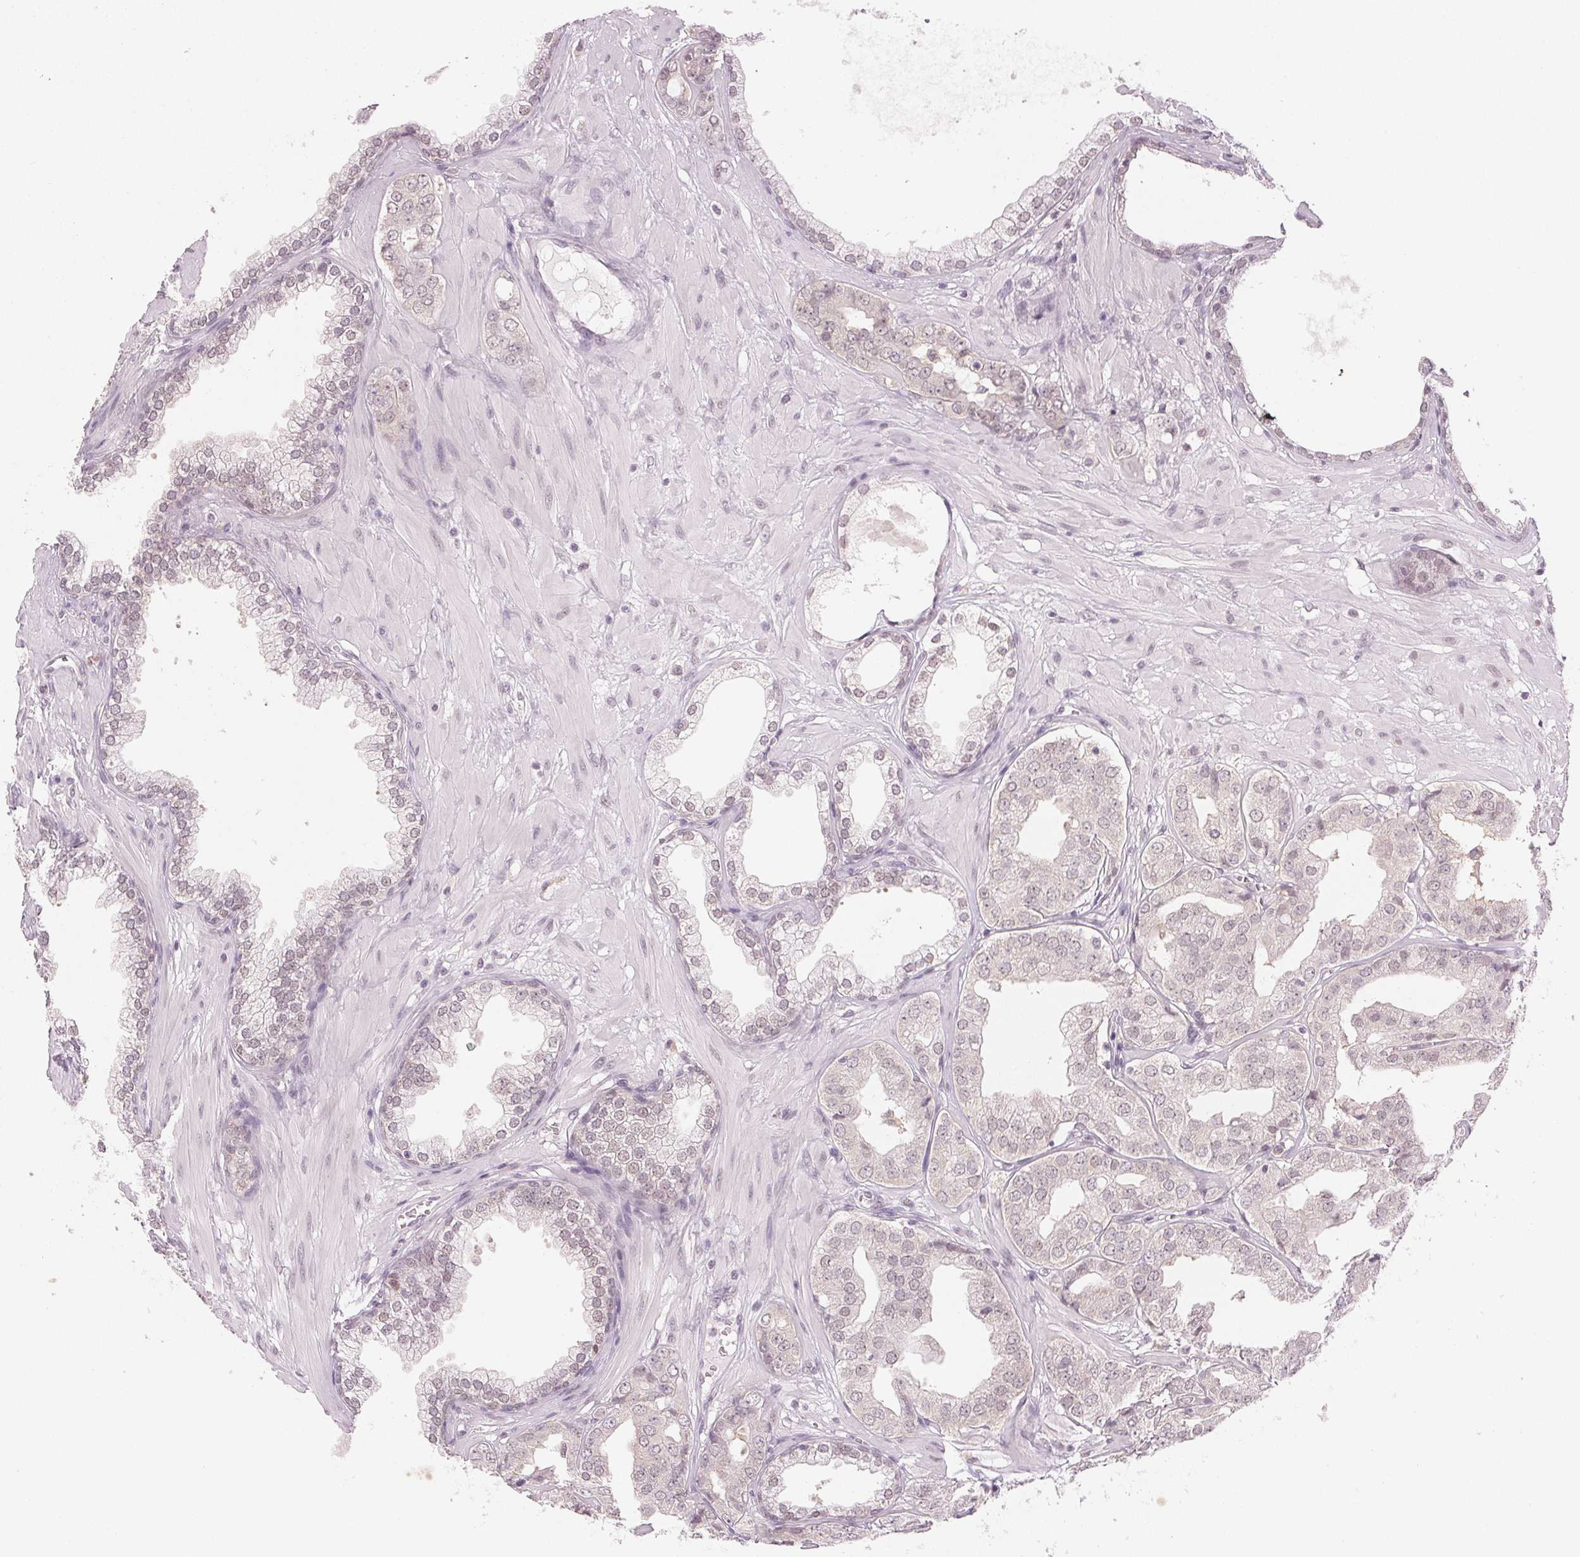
{"staining": {"intensity": "weak", "quantity": "<25%", "location": "nuclear"}, "tissue": "prostate cancer", "cell_type": "Tumor cells", "image_type": "cancer", "snomed": [{"axis": "morphology", "description": "Adenocarcinoma, Low grade"}, {"axis": "topography", "description": "Prostate"}], "caption": "There is no significant staining in tumor cells of prostate cancer (adenocarcinoma (low-grade)). The staining is performed using DAB (3,3'-diaminobenzidine) brown chromogen with nuclei counter-stained in using hematoxylin.", "gene": "KPRP", "patient": {"sex": "male", "age": 60}}